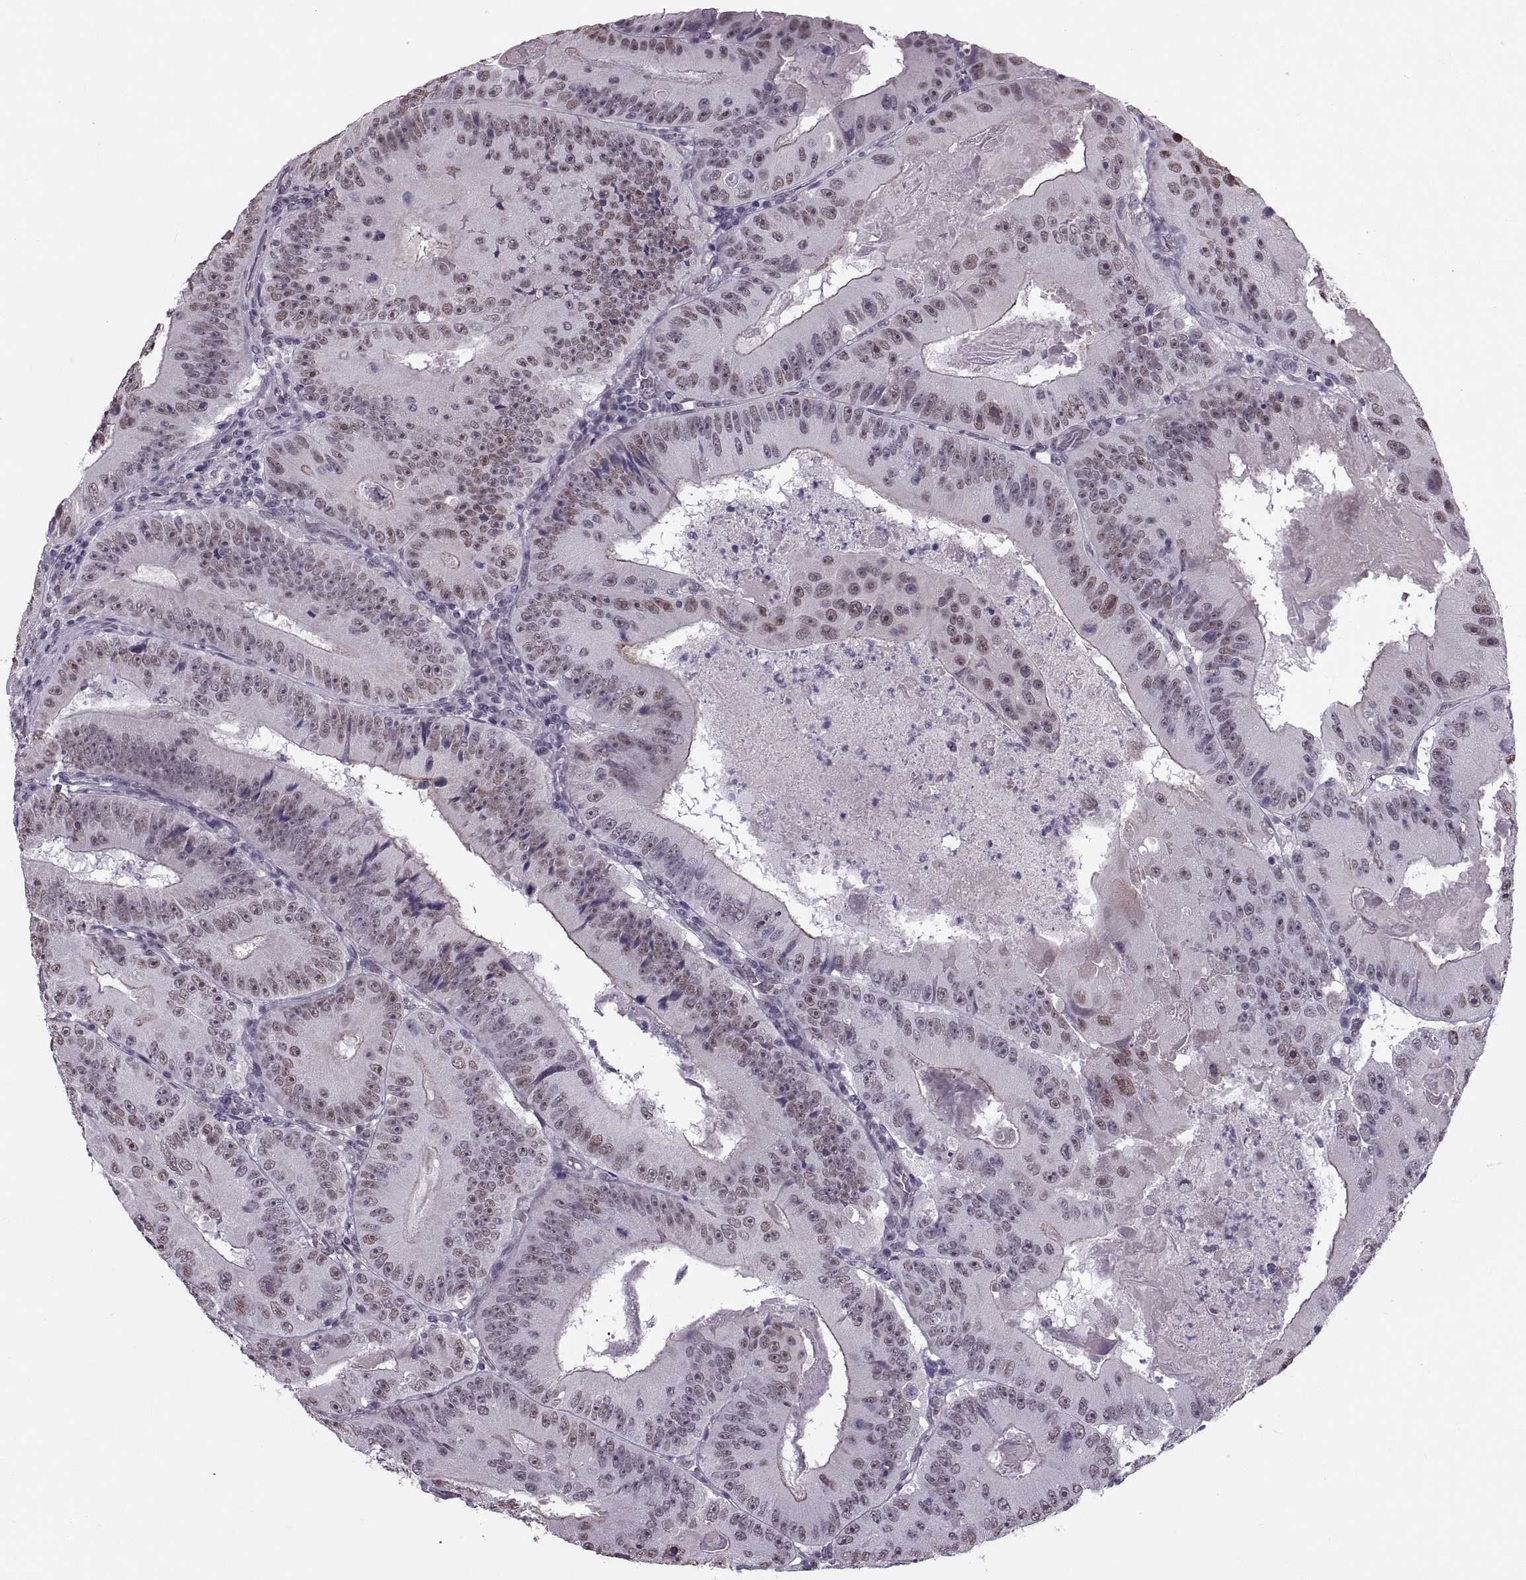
{"staining": {"intensity": "weak", "quantity": "25%-75%", "location": "nuclear"}, "tissue": "colorectal cancer", "cell_type": "Tumor cells", "image_type": "cancer", "snomed": [{"axis": "morphology", "description": "Adenocarcinoma, NOS"}, {"axis": "topography", "description": "Colon"}], "caption": "The micrograph reveals staining of colorectal cancer, revealing weak nuclear protein positivity (brown color) within tumor cells. Using DAB (brown) and hematoxylin (blue) stains, captured at high magnification using brightfield microscopy.", "gene": "PRSS37", "patient": {"sex": "female", "age": 86}}